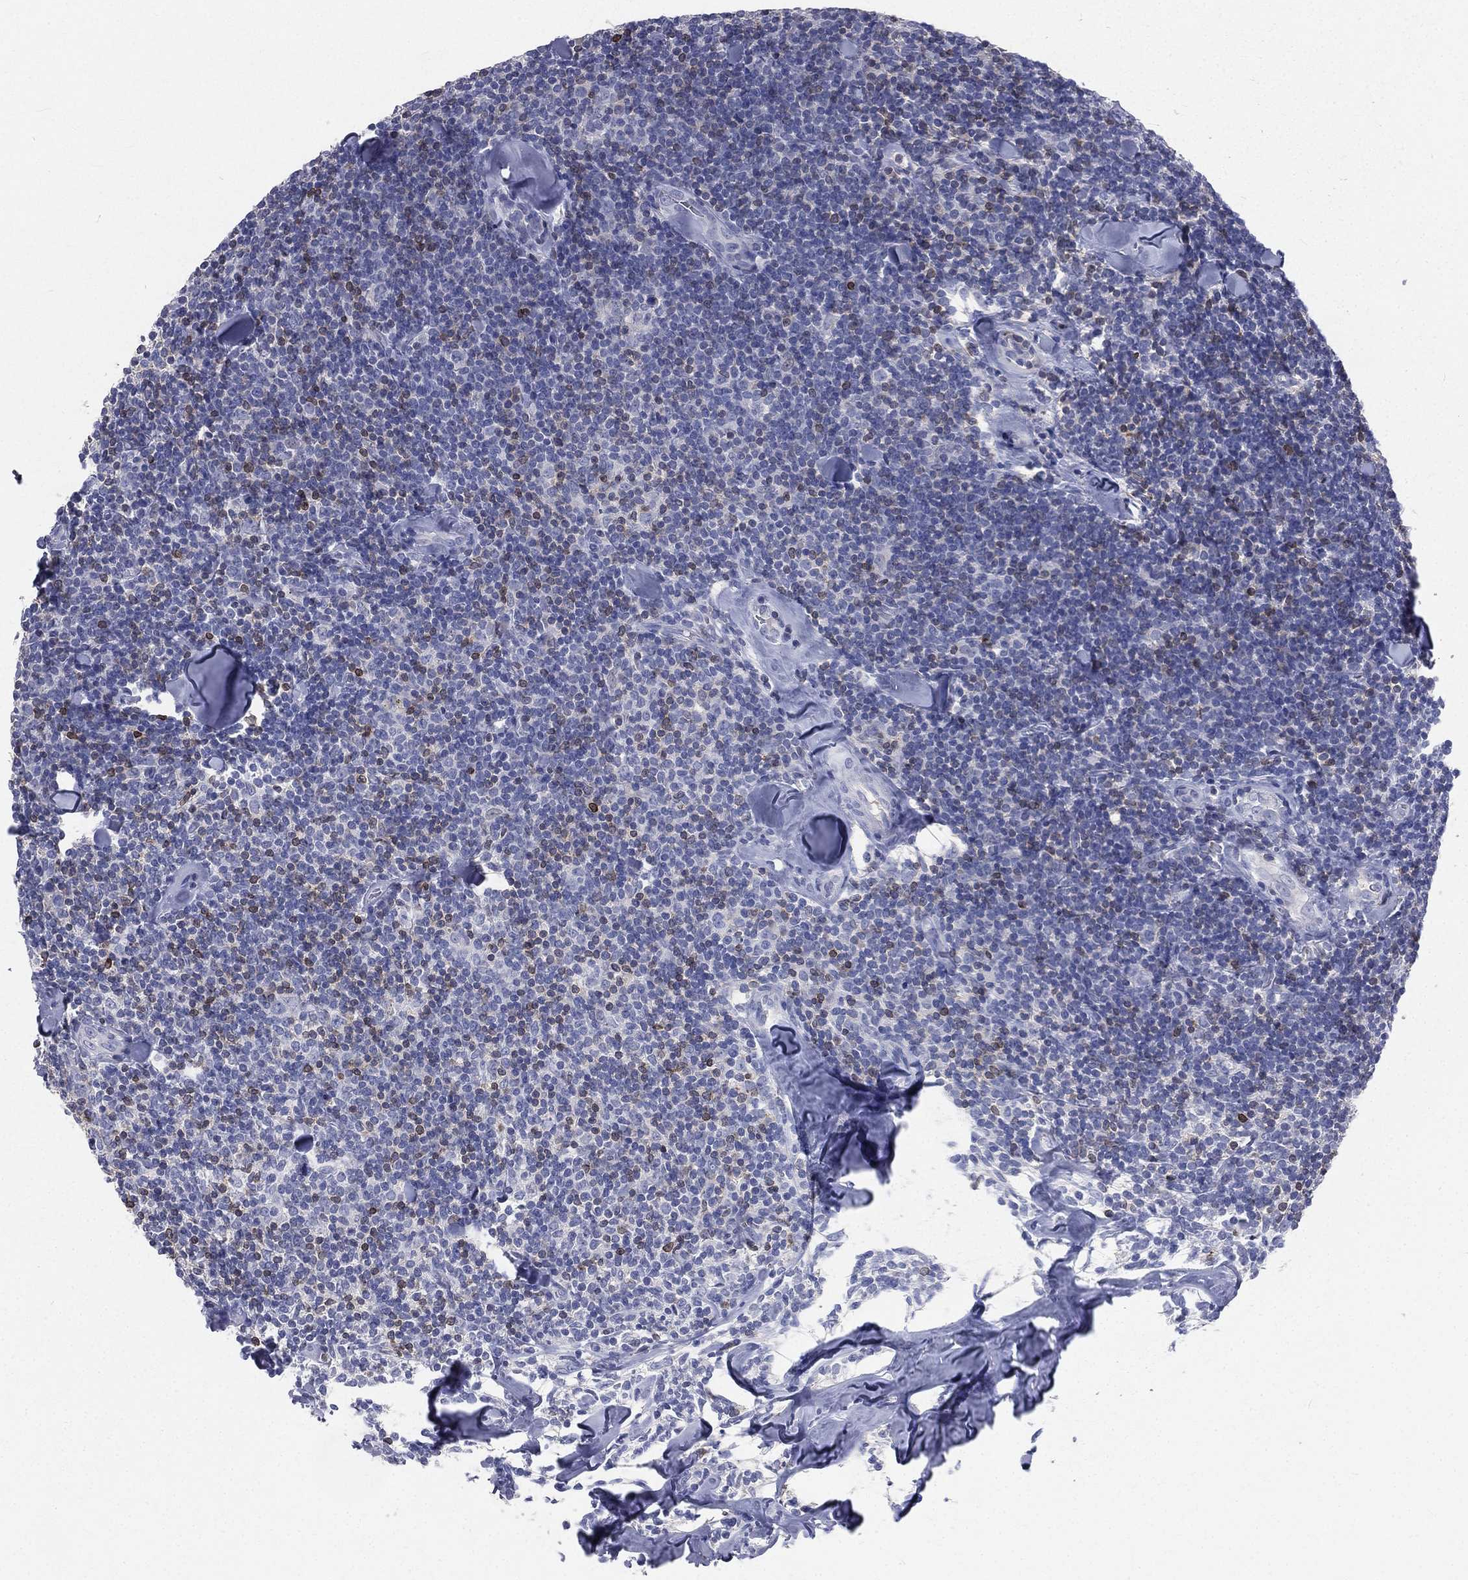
{"staining": {"intensity": "negative", "quantity": "none", "location": "none"}, "tissue": "lymphoma", "cell_type": "Tumor cells", "image_type": "cancer", "snomed": [{"axis": "morphology", "description": "Malignant lymphoma, non-Hodgkin's type, Low grade"}, {"axis": "topography", "description": "Lymph node"}], "caption": "Tumor cells show no significant protein expression in lymphoma.", "gene": "CD3D", "patient": {"sex": "female", "age": 56}}